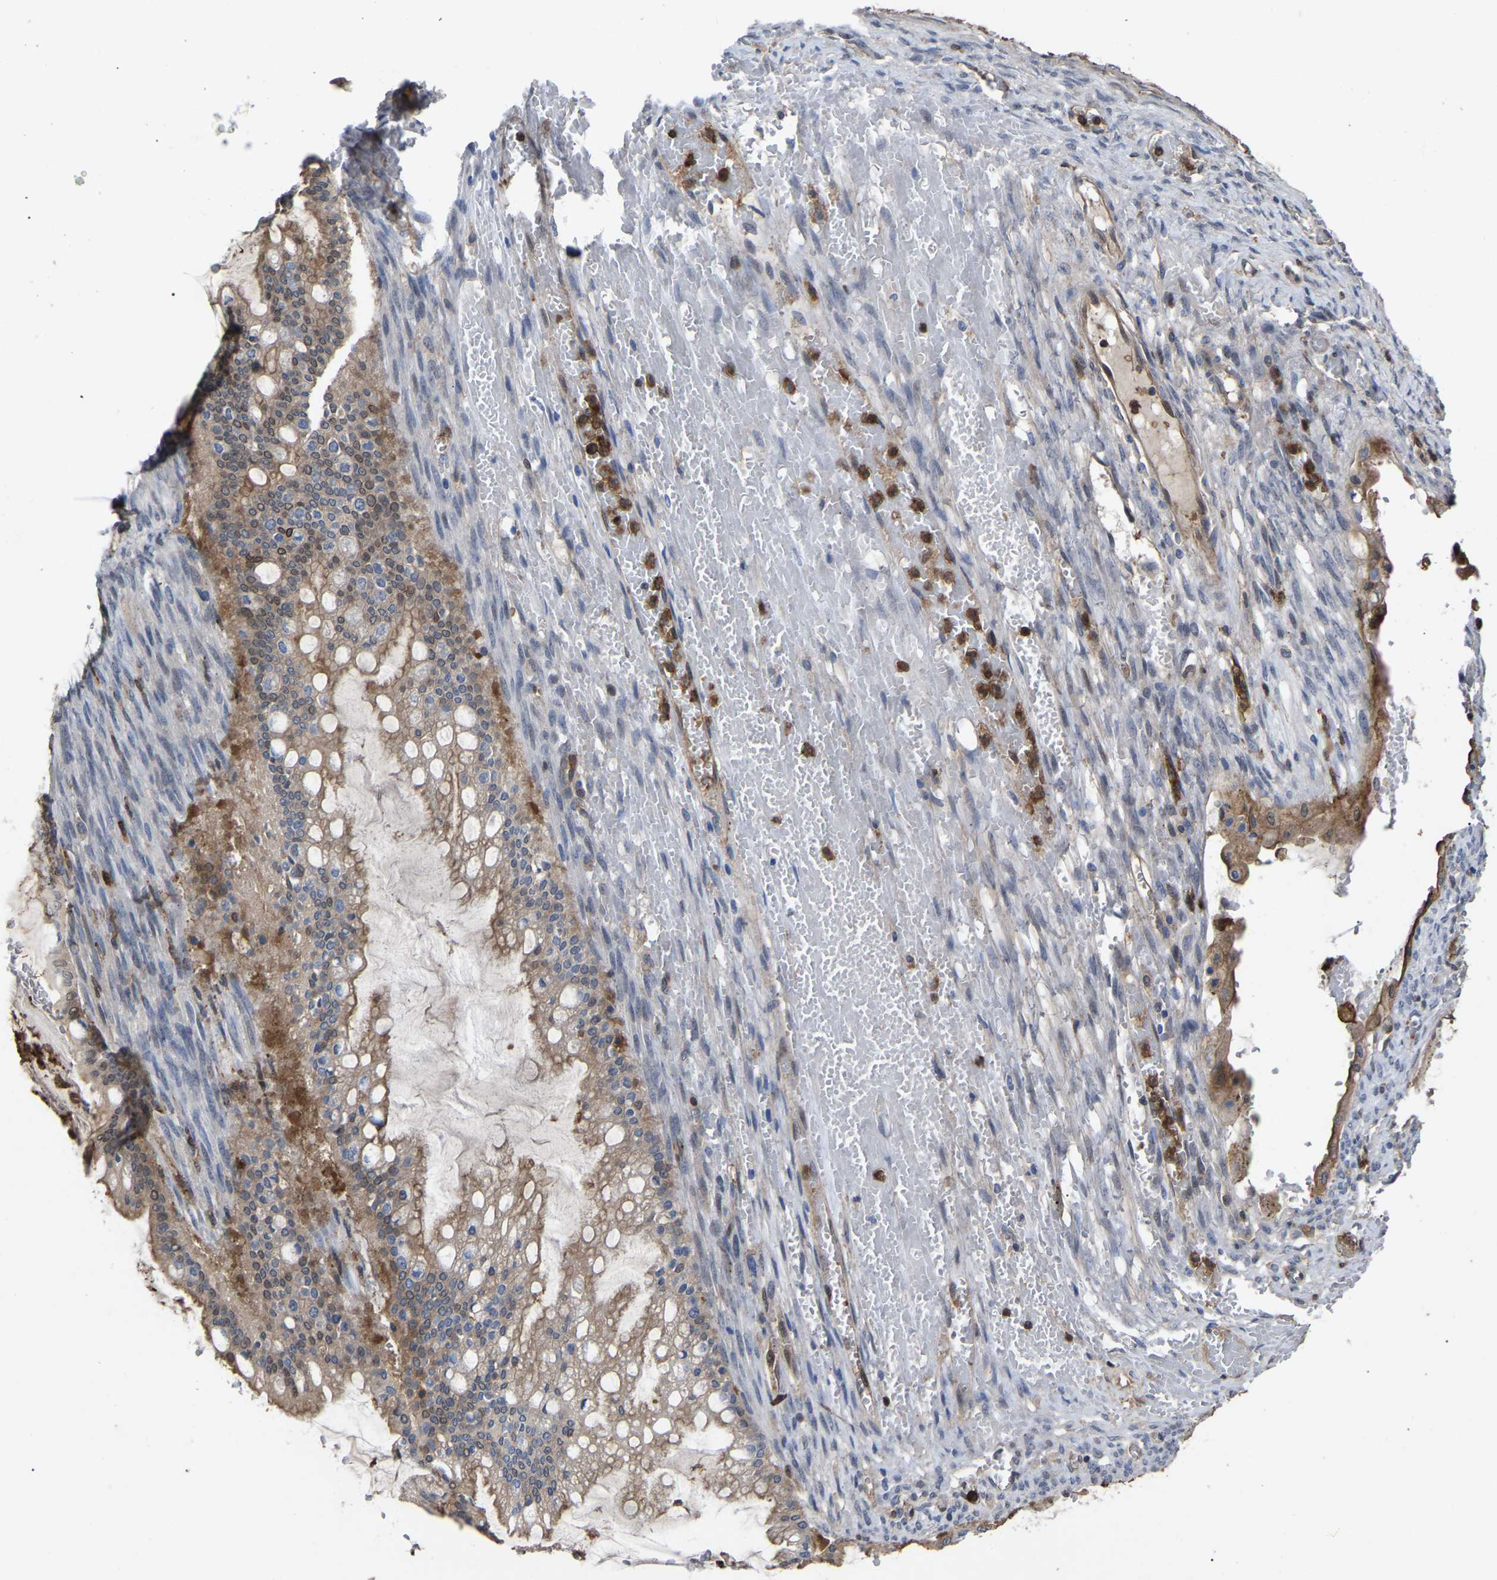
{"staining": {"intensity": "moderate", "quantity": ">75%", "location": "cytoplasmic/membranous"}, "tissue": "ovarian cancer", "cell_type": "Tumor cells", "image_type": "cancer", "snomed": [{"axis": "morphology", "description": "Cystadenocarcinoma, mucinous, NOS"}, {"axis": "topography", "description": "Ovary"}], "caption": "IHC of ovarian cancer reveals medium levels of moderate cytoplasmic/membranous expression in approximately >75% of tumor cells.", "gene": "CIT", "patient": {"sex": "female", "age": 73}}